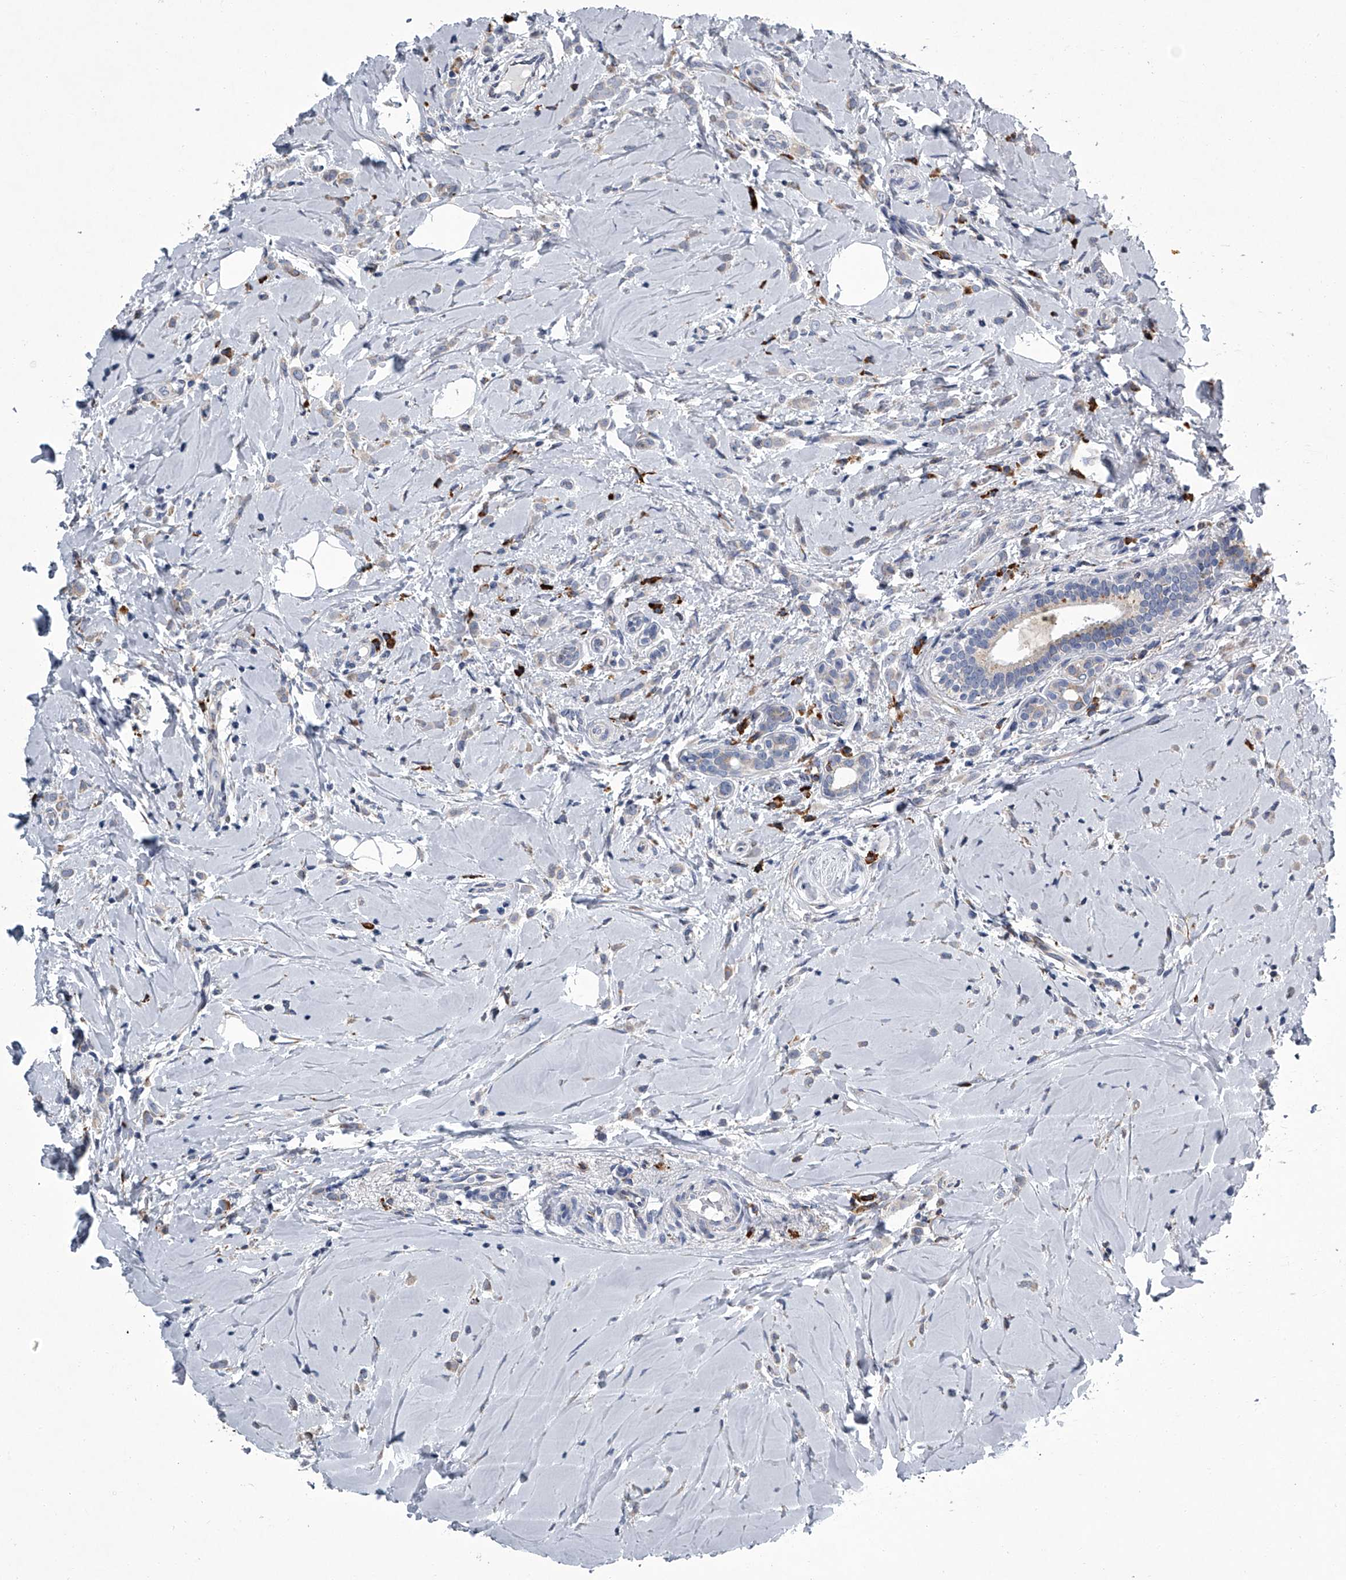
{"staining": {"intensity": "negative", "quantity": "none", "location": "none"}, "tissue": "breast cancer", "cell_type": "Tumor cells", "image_type": "cancer", "snomed": [{"axis": "morphology", "description": "Lobular carcinoma"}, {"axis": "topography", "description": "Breast"}], "caption": "A photomicrograph of human breast cancer is negative for staining in tumor cells.", "gene": "TMEM63C", "patient": {"sex": "female", "age": 47}}